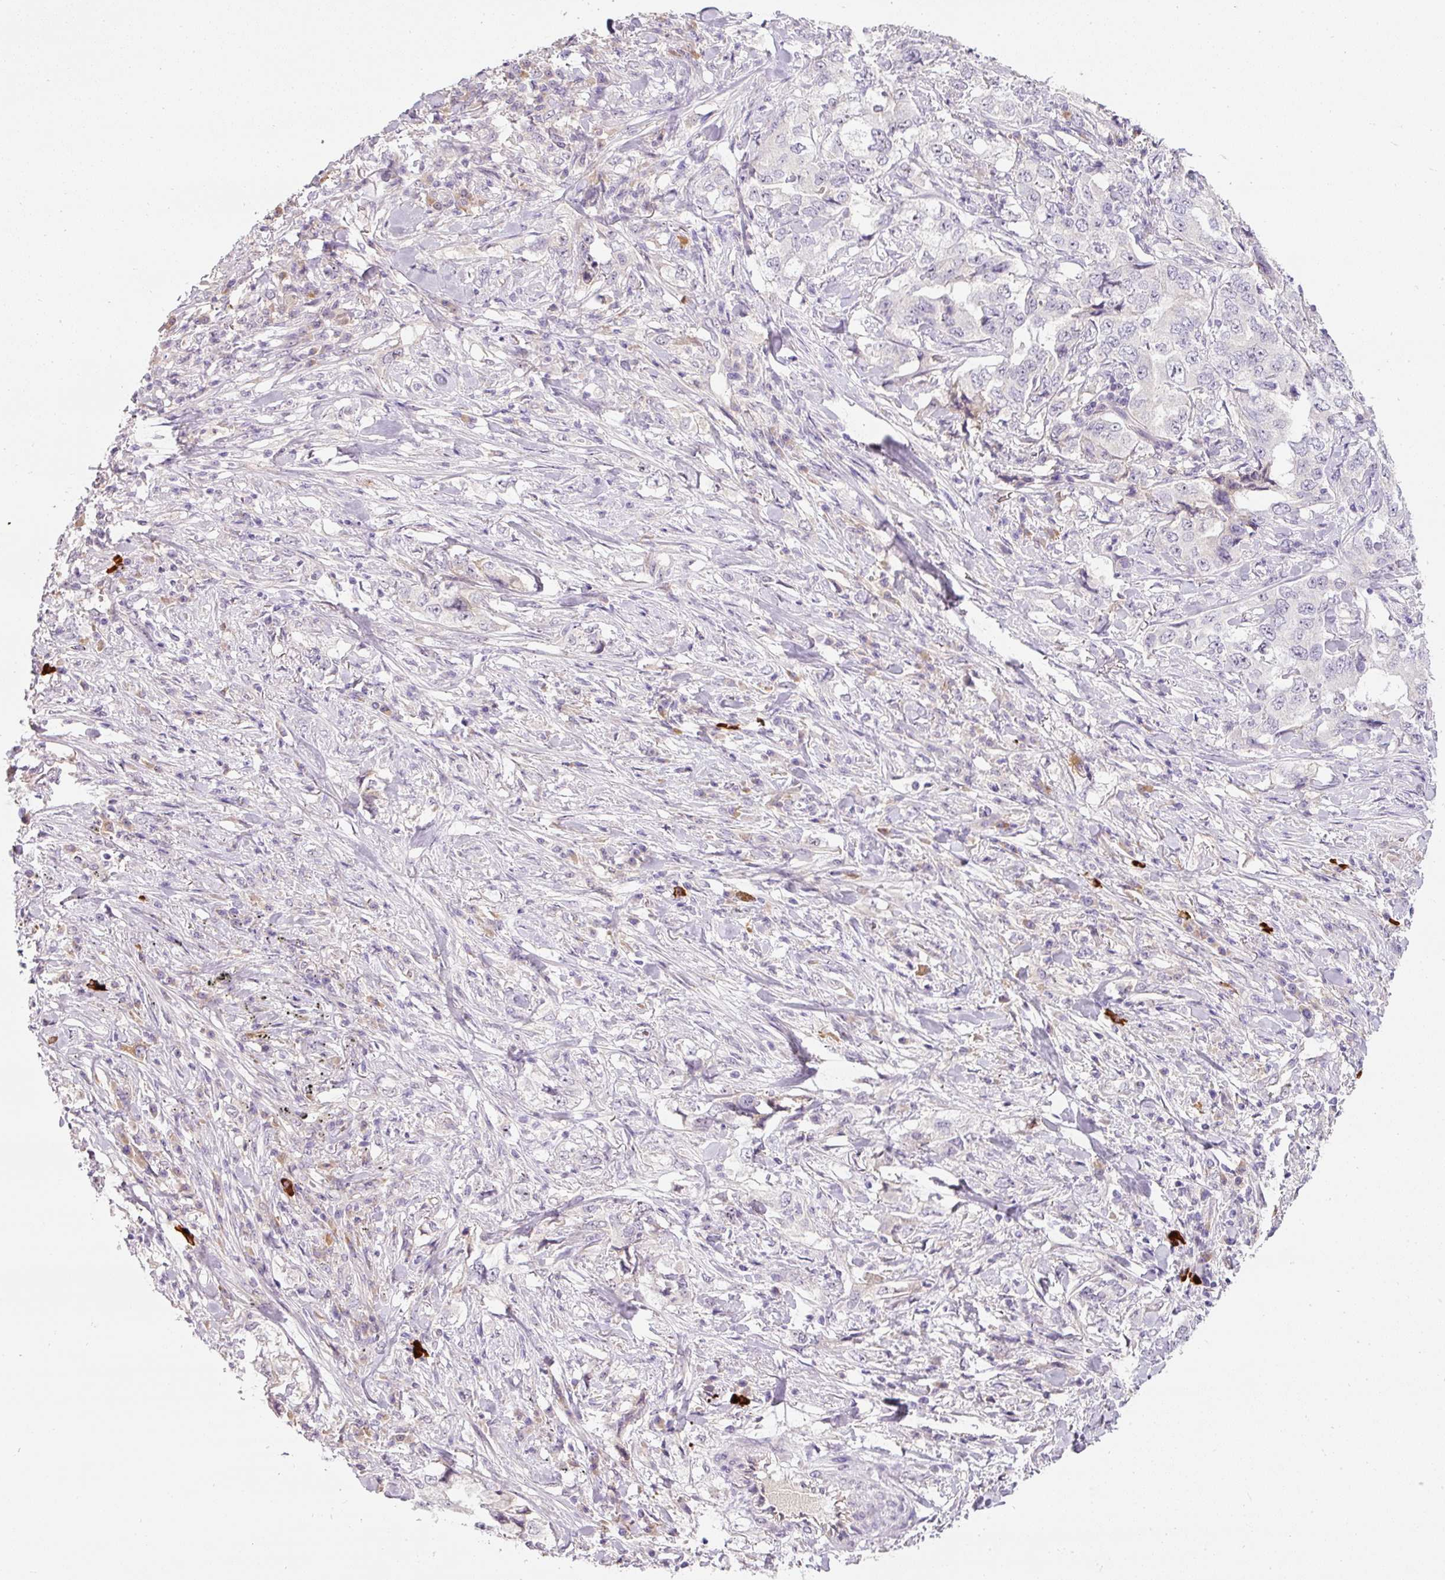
{"staining": {"intensity": "negative", "quantity": "none", "location": "none"}, "tissue": "lung cancer", "cell_type": "Tumor cells", "image_type": "cancer", "snomed": [{"axis": "morphology", "description": "Adenocarcinoma, NOS"}, {"axis": "topography", "description": "Lung"}], "caption": "An immunohistochemistry histopathology image of lung cancer (adenocarcinoma) is shown. There is no staining in tumor cells of lung cancer (adenocarcinoma).", "gene": "TMEM37", "patient": {"sex": "female", "age": 51}}